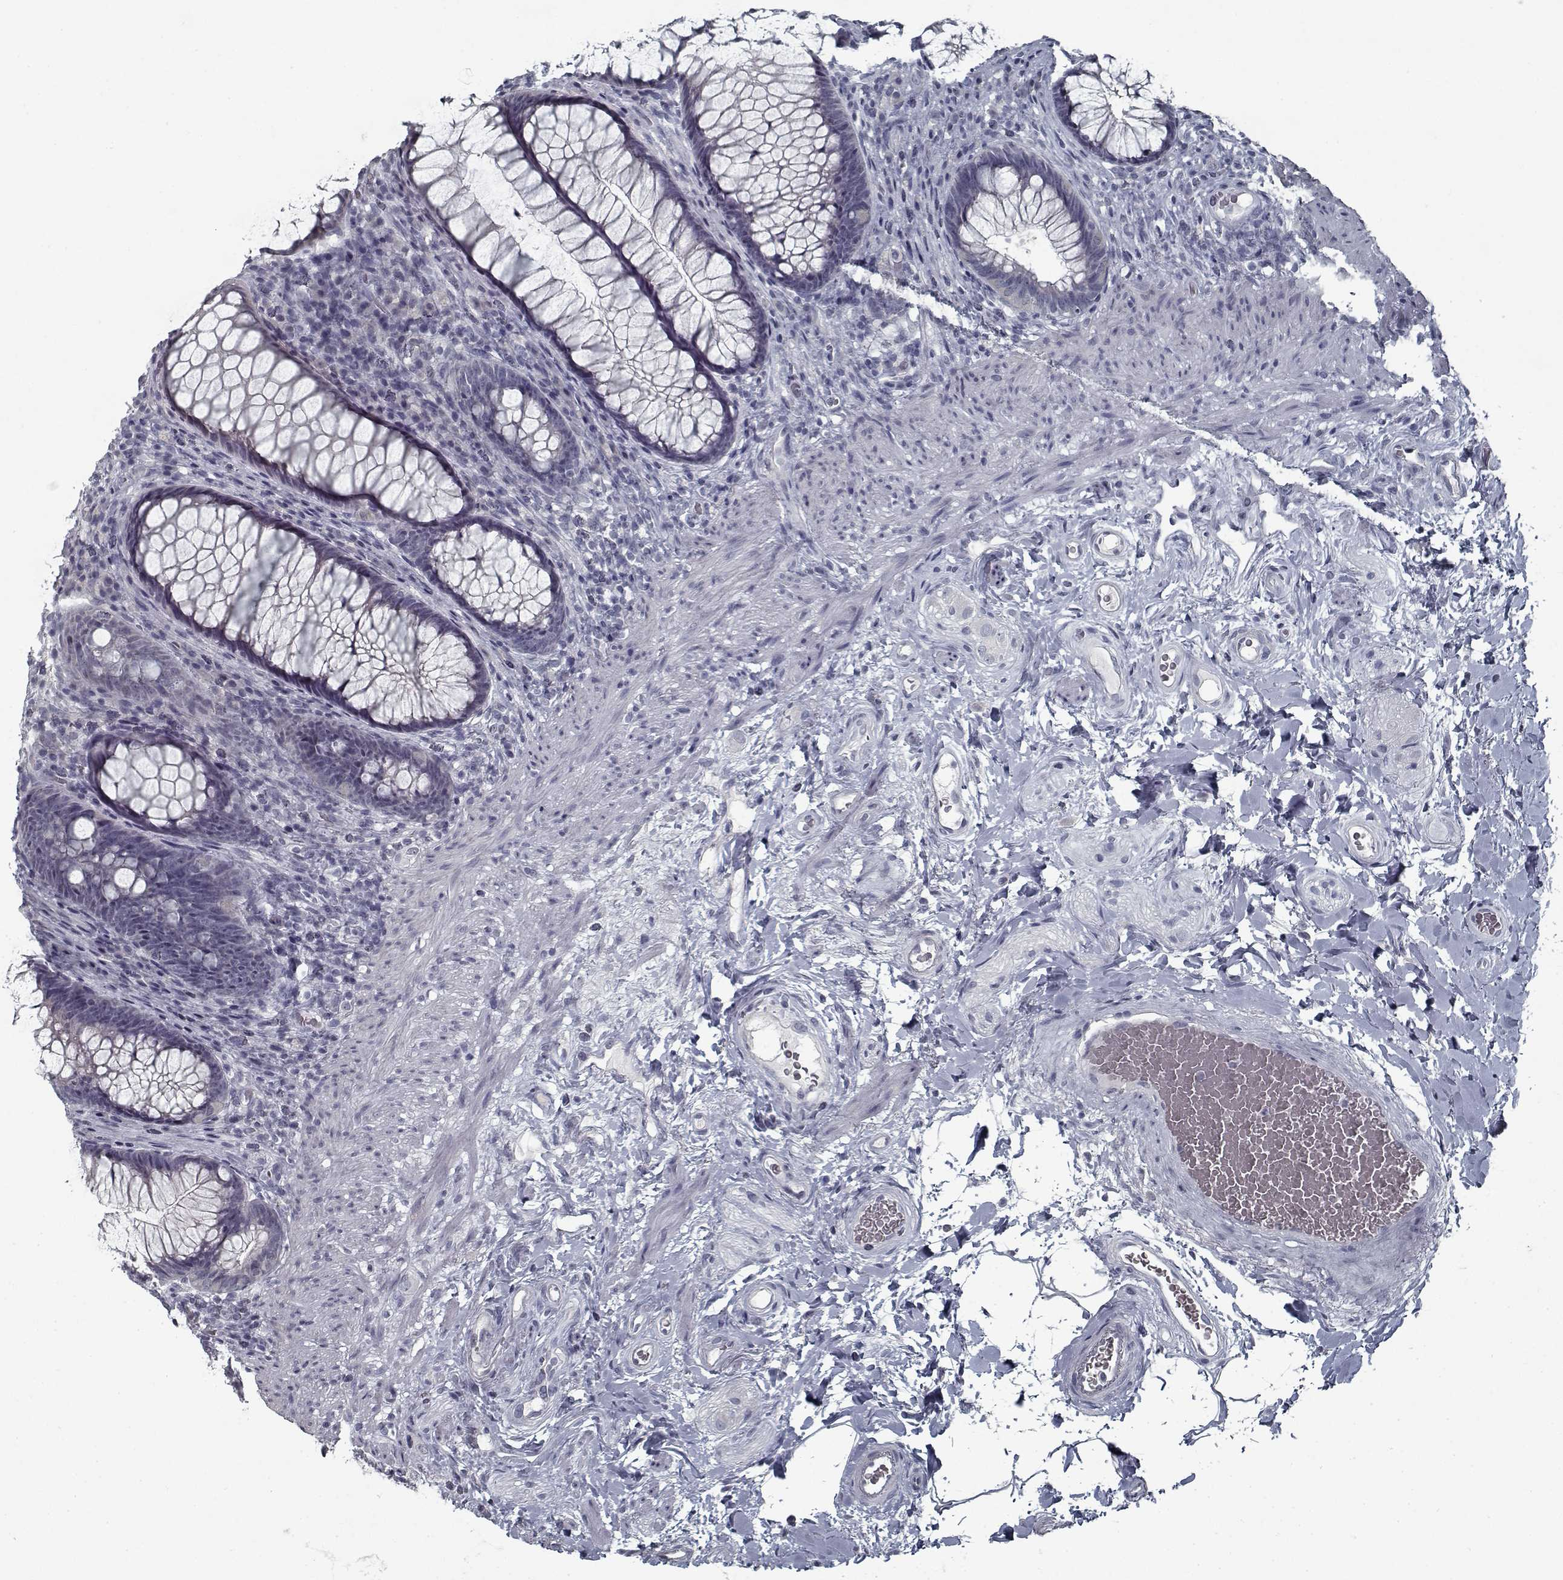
{"staining": {"intensity": "negative", "quantity": "none", "location": "none"}, "tissue": "rectum", "cell_type": "Glandular cells", "image_type": "normal", "snomed": [{"axis": "morphology", "description": "Normal tissue, NOS"}, {"axis": "topography", "description": "Smooth muscle"}, {"axis": "topography", "description": "Rectum"}], "caption": "Rectum was stained to show a protein in brown. There is no significant staining in glandular cells. (DAB (3,3'-diaminobenzidine) immunohistochemistry (IHC) with hematoxylin counter stain).", "gene": "GAD2", "patient": {"sex": "male", "age": 53}}